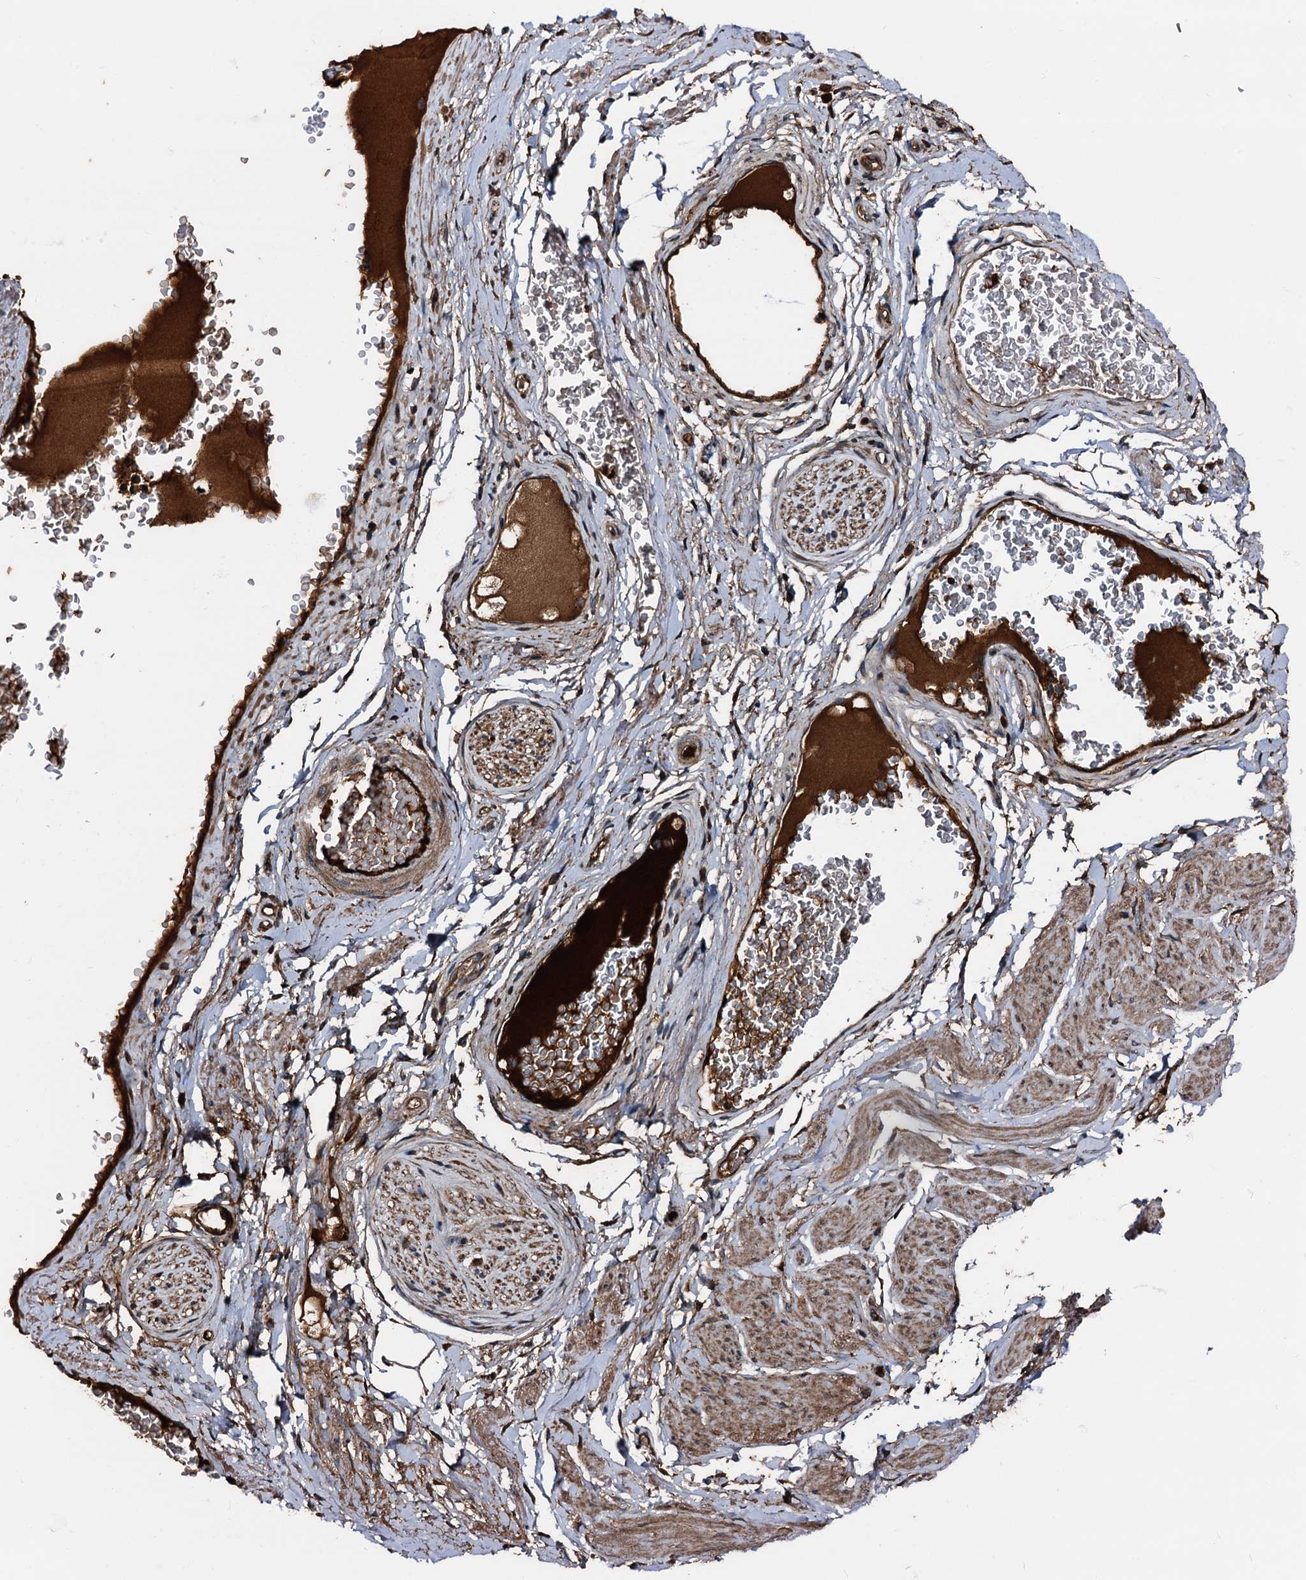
{"staining": {"intensity": "strong", "quantity": ">75%", "location": "cytoplasmic/membranous"}, "tissue": "soft tissue", "cell_type": "Fibroblasts", "image_type": "normal", "snomed": [{"axis": "morphology", "description": "Normal tissue, NOS"}, {"axis": "morphology", "description": "Adenocarcinoma, NOS"}, {"axis": "topography", "description": "Rectum"}, {"axis": "topography", "description": "Vagina"}, {"axis": "topography", "description": "Peripheral nerve tissue"}], "caption": "DAB (3,3'-diaminobenzidine) immunohistochemical staining of benign human soft tissue exhibits strong cytoplasmic/membranous protein staining in about >75% of fibroblasts. Using DAB (3,3'-diaminobenzidine) (brown) and hematoxylin (blue) stains, captured at high magnification using brightfield microscopy.", "gene": "PEX5", "patient": {"sex": "female", "age": 71}}